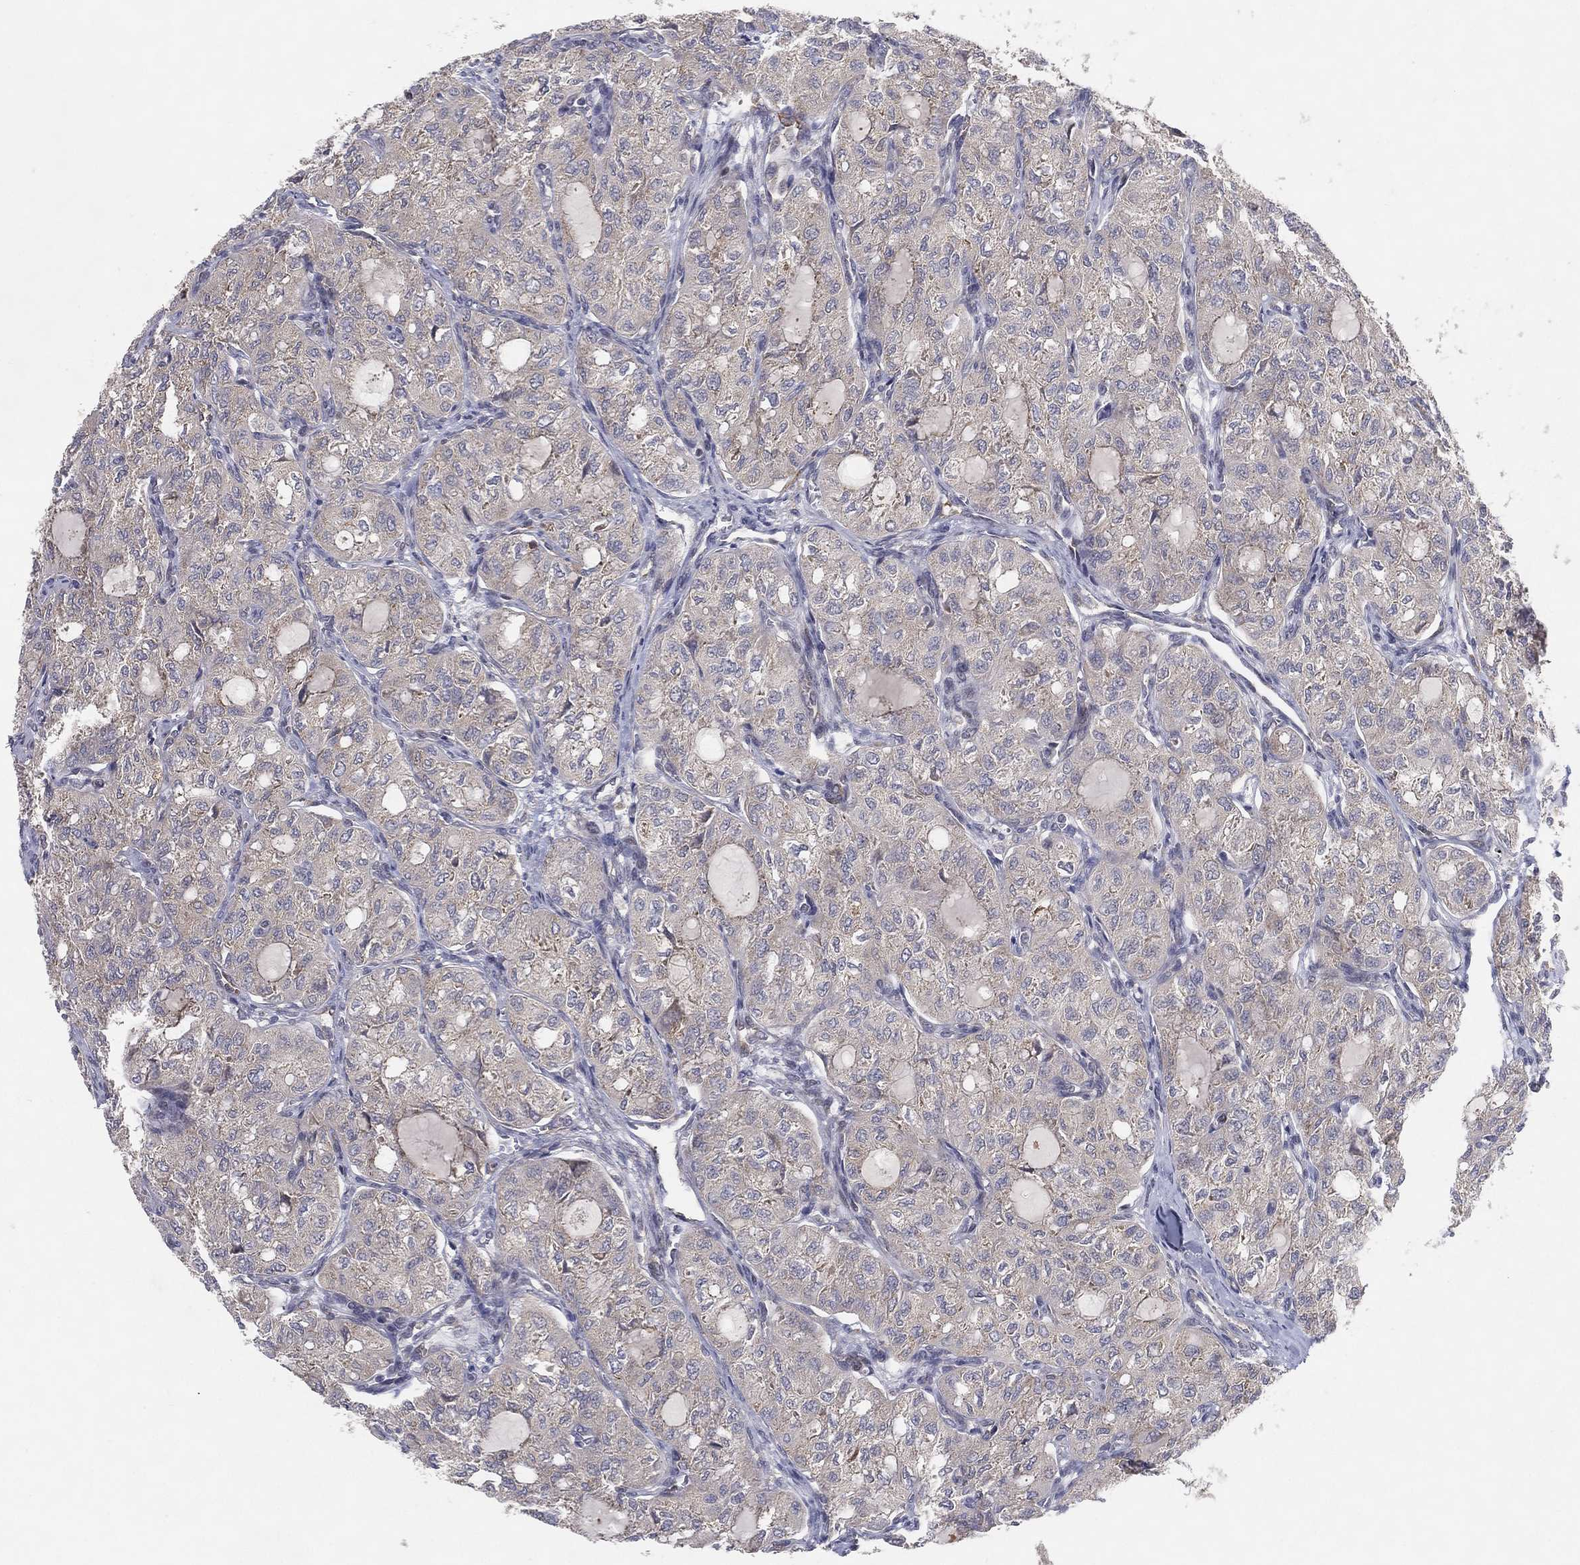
{"staining": {"intensity": "weak", "quantity": "25%-75%", "location": "cytoplasmic/membranous"}, "tissue": "thyroid cancer", "cell_type": "Tumor cells", "image_type": "cancer", "snomed": [{"axis": "morphology", "description": "Follicular adenoma carcinoma, NOS"}, {"axis": "topography", "description": "Thyroid gland"}], "caption": "Follicular adenoma carcinoma (thyroid) was stained to show a protein in brown. There is low levels of weak cytoplasmic/membranous positivity in approximately 25%-75% of tumor cells.", "gene": "TMTC4", "patient": {"sex": "male", "age": 75}}